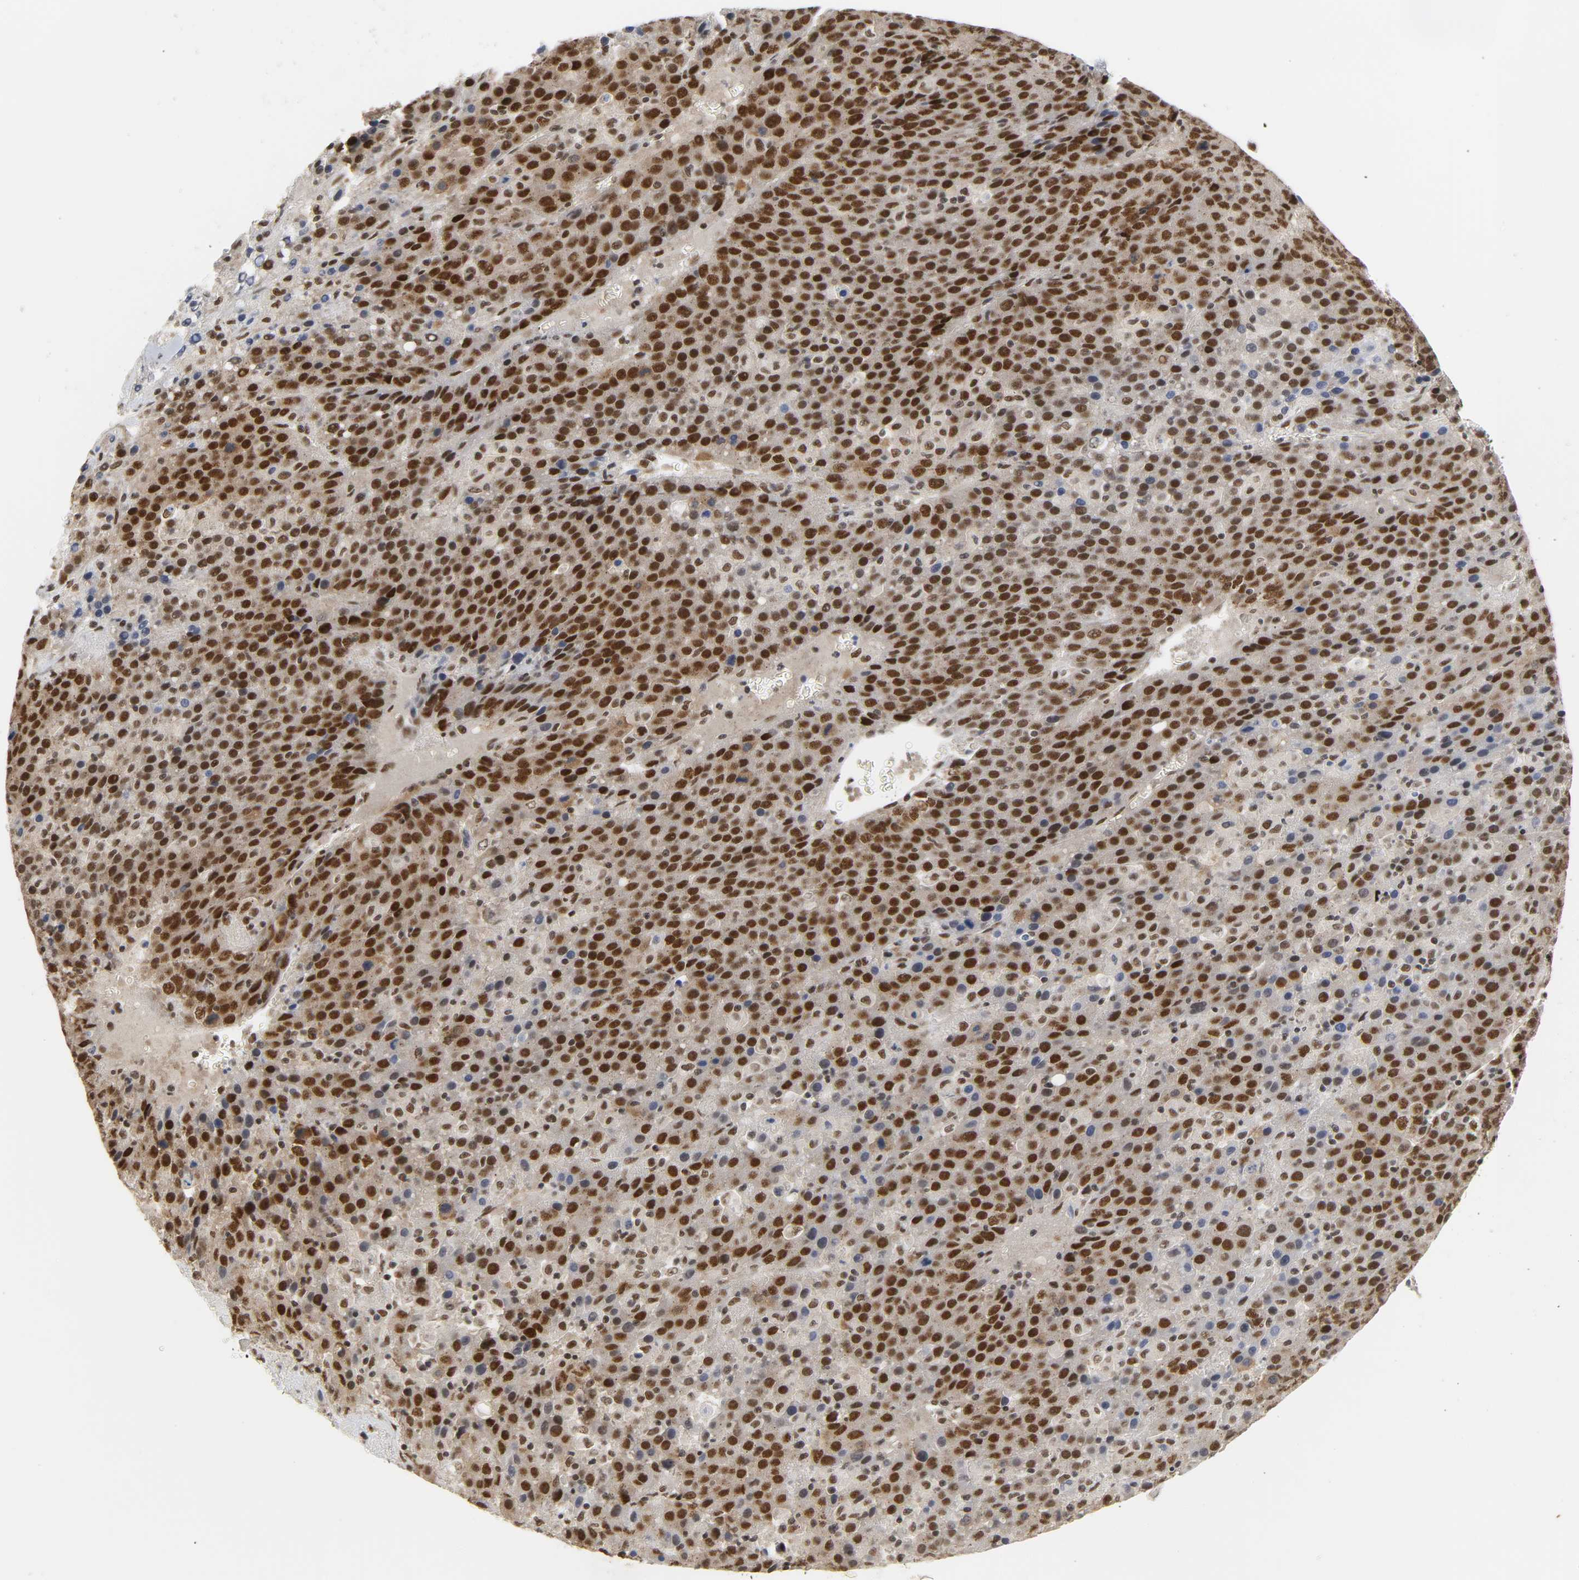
{"staining": {"intensity": "strong", "quantity": ">75%", "location": "nuclear"}, "tissue": "liver cancer", "cell_type": "Tumor cells", "image_type": "cancer", "snomed": [{"axis": "morphology", "description": "Carcinoma, Hepatocellular, NOS"}, {"axis": "topography", "description": "Liver"}], "caption": "IHC staining of liver hepatocellular carcinoma, which exhibits high levels of strong nuclear staining in approximately >75% of tumor cells indicating strong nuclear protein expression. The staining was performed using DAB (brown) for protein detection and nuclei were counterstained in hematoxylin (blue).", "gene": "NCOA6", "patient": {"sex": "female", "age": 53}}